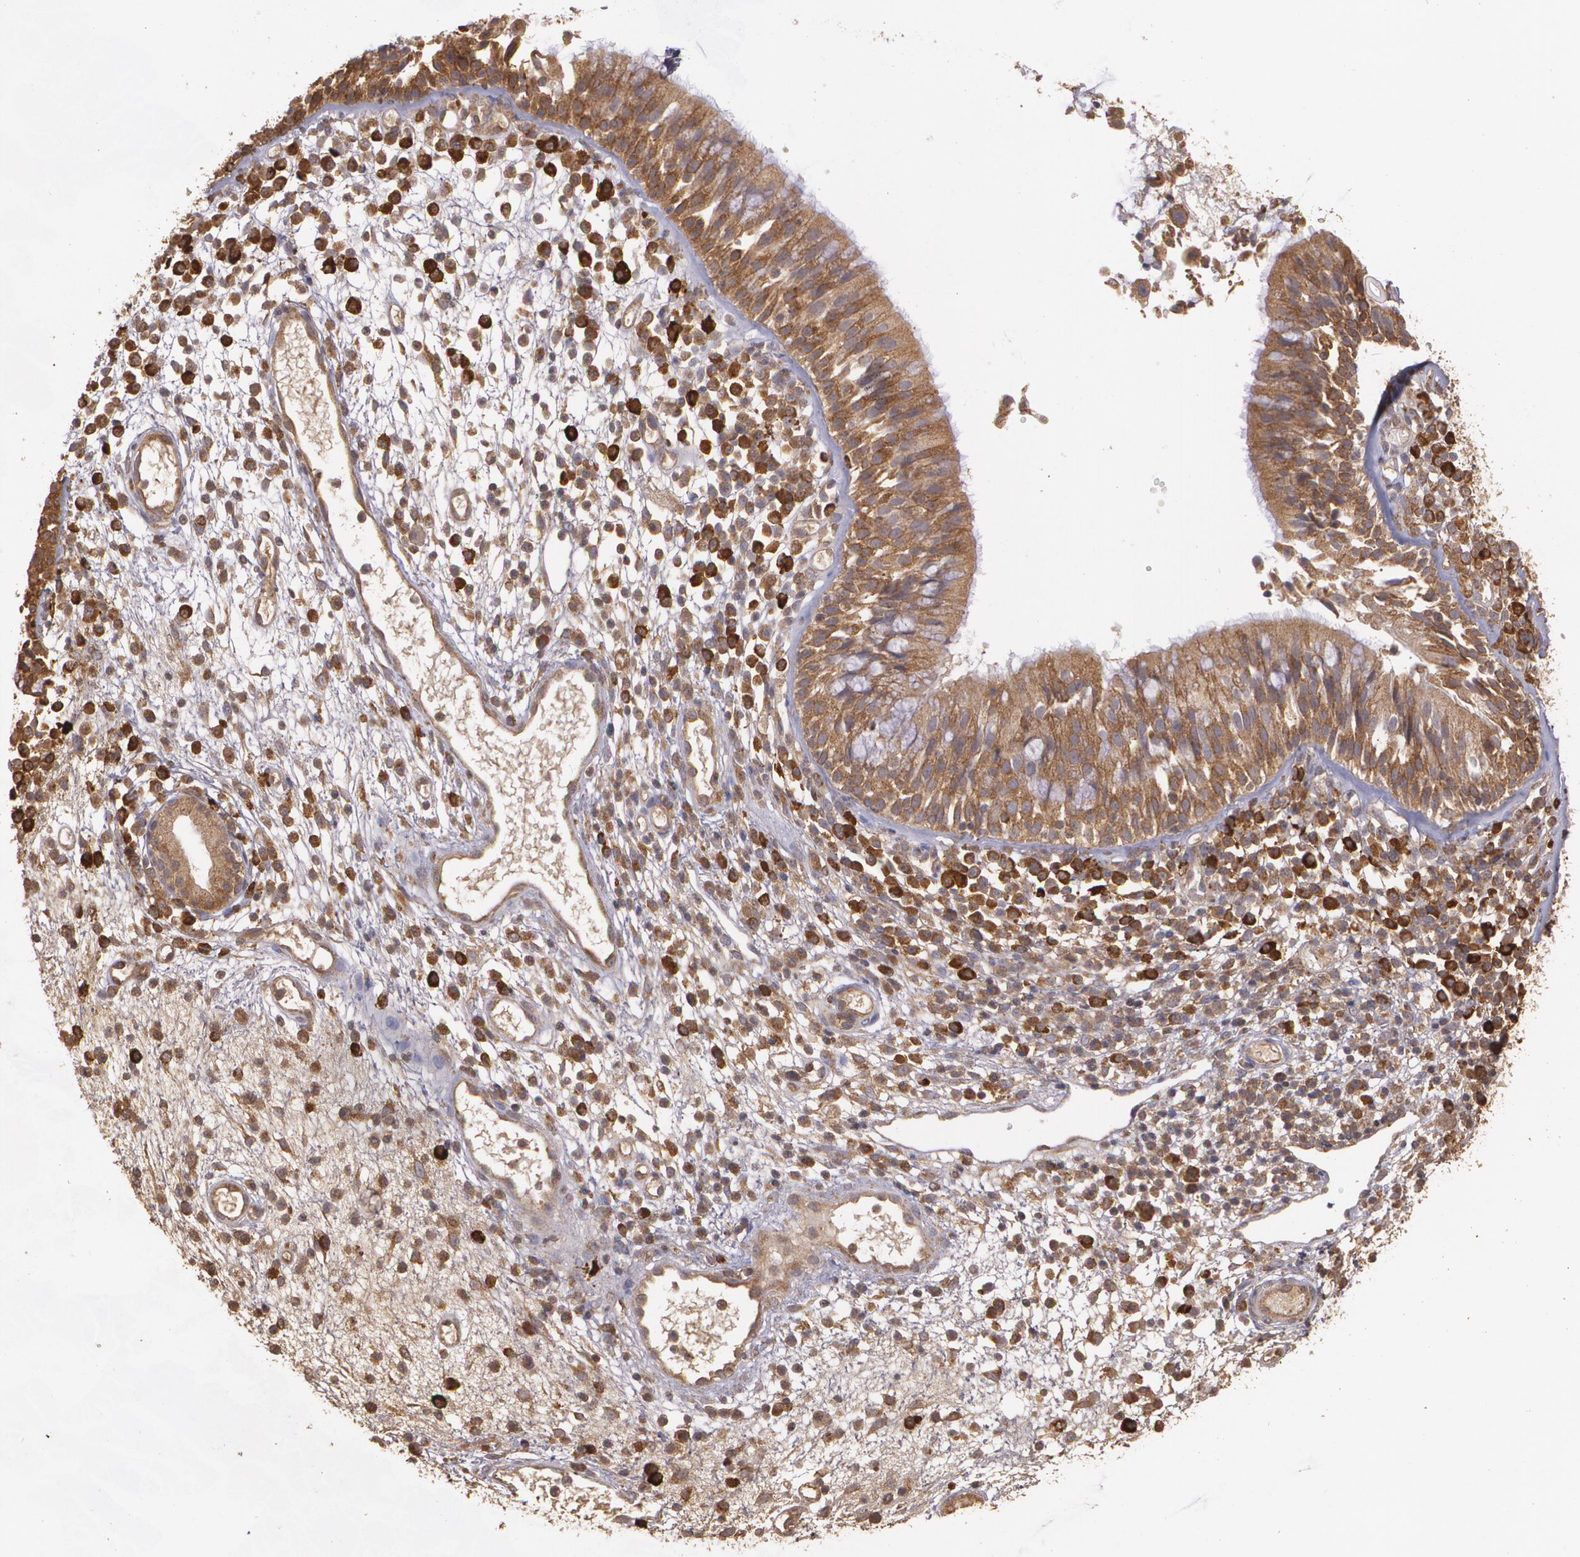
{"staining": {"intensity": "strong", "quantity": ">75%", "location": "cytoplasmic/membranous"}, "tissue": "nasopharynx", "cell_type": "Respiratory epithelial cells", "image_type": "normal", "snomed": [{"axis": "morphology", "description": "Normal tissue, NOS"}, {"axis": "morphology", "description": "Inflammation, NOS"}, {"axis": "morphology", "description": "Malignant melanoma, Metastatic site"}, {"axis": "topography", "description": "Nasopharynx"}], "caption": "Immunohistochemistry staining of normal nasopharynx, which demonstrates high levels of strong cytoplasmic/membranous positivity in approximately >75% of respiratory epithelial cells indicating strong cytoplasmic/membranous protein positivity. The staining was performed using DAB (brown) for protein detection and nuclei were counterstained in hematoxylin (blue).", "gene": "ECE1", "patient": {"sex": "female", "age": 55}}